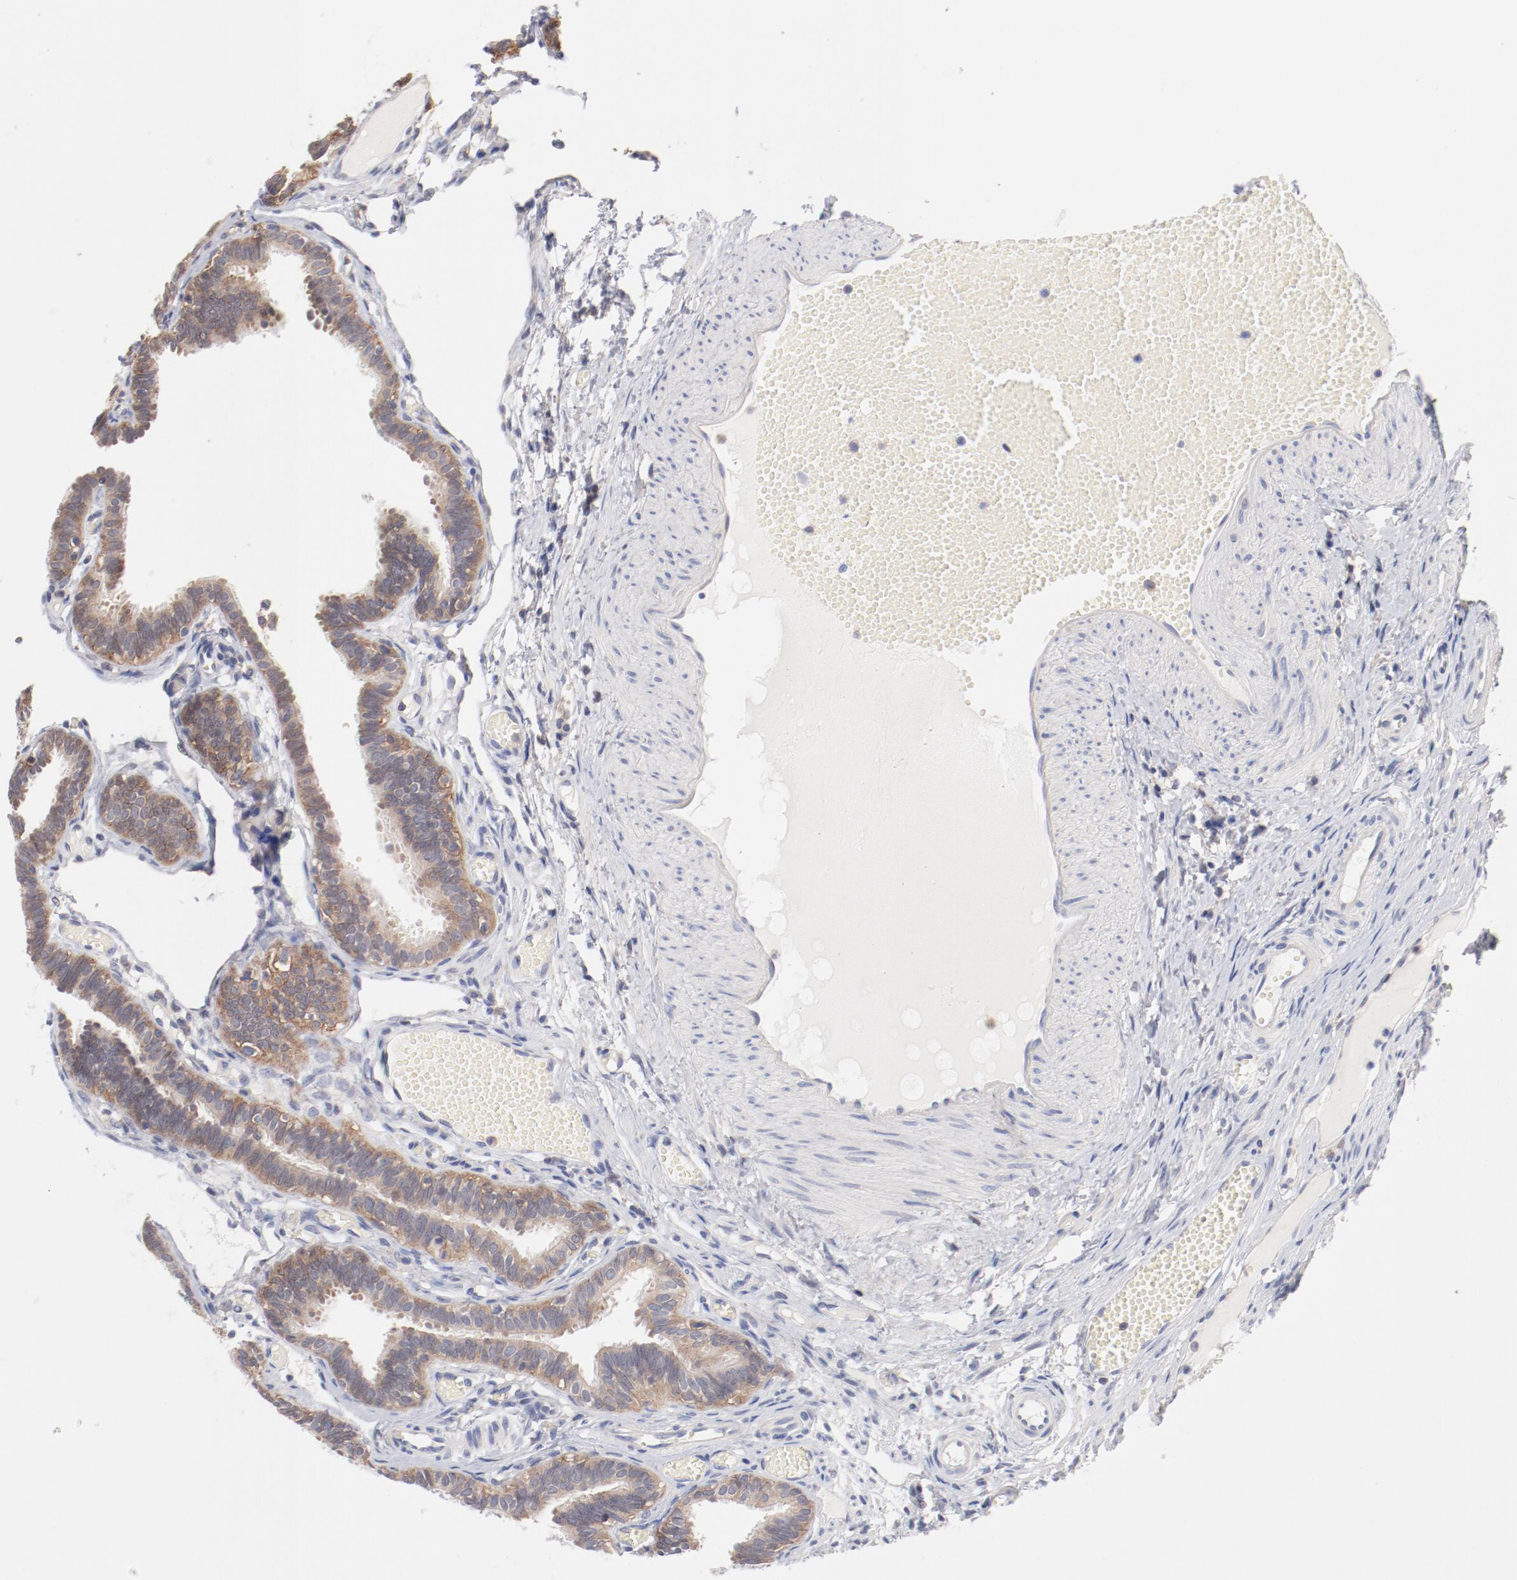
{"staining": {"intensity": "moderate", "quantity": ">75%", "location": "cytoplasmic/membranous"}, "tissue": "fallopian tube", "cell_type": "Glandular cells", "image_type": "normal", "snomed": [{"axis": "morphology", "description": "Normal tissue, NOS"}, {"axis": "topography", "description": "Fallopian tube"}], "caption": "This image shows IHC staining of normal human fallopian tube, with medium moderate cytoplasmic/membranous positivity in about >75% of glandular cells.", "gene": "SETD3", "patient": {"sex": "female", "age": 29}}